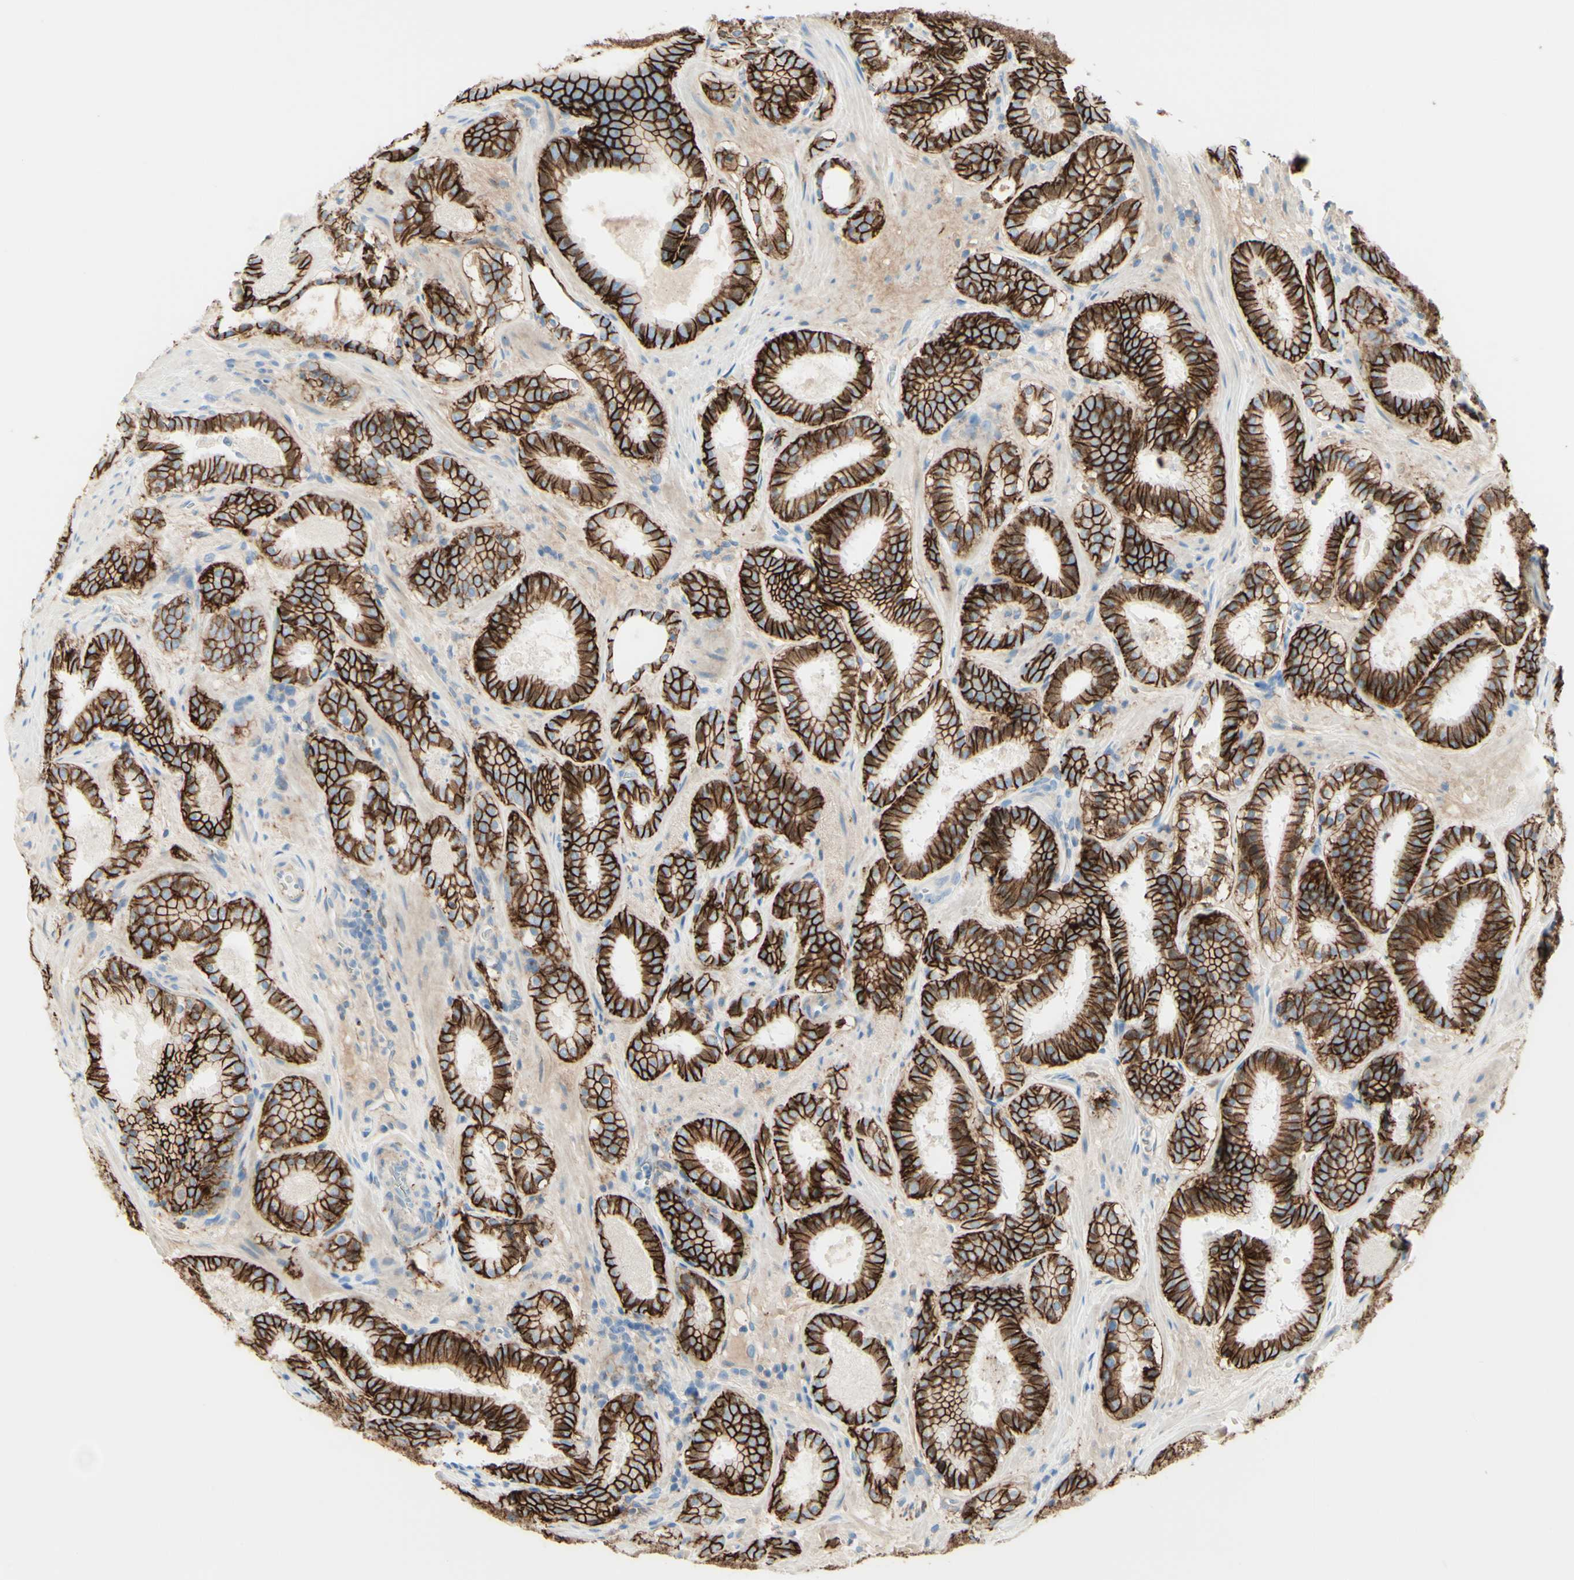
{"staining": {"intensity": "strong", "quantity": ">75%", "location": "cytoplasmic/membranous"}, "tissue": "prostate cancer", "cell_type": "Tumor cells", "image_type": "cancer", "snomed": [{"axis": "morphology", "description": "Adenocarcinoma, Low grade"}, {"axis": "topography", "description": "Prostate"}], "caption": "An IHC micrograph of tumor tissue is shown. Protein staining in brown shows strong cytoplasmic/membranous positivity in low-grade adenocarcinoma (prostate) within tumor cells.", "gene": "ALCAM", "patient": {"sex": "male", "age": 69}}